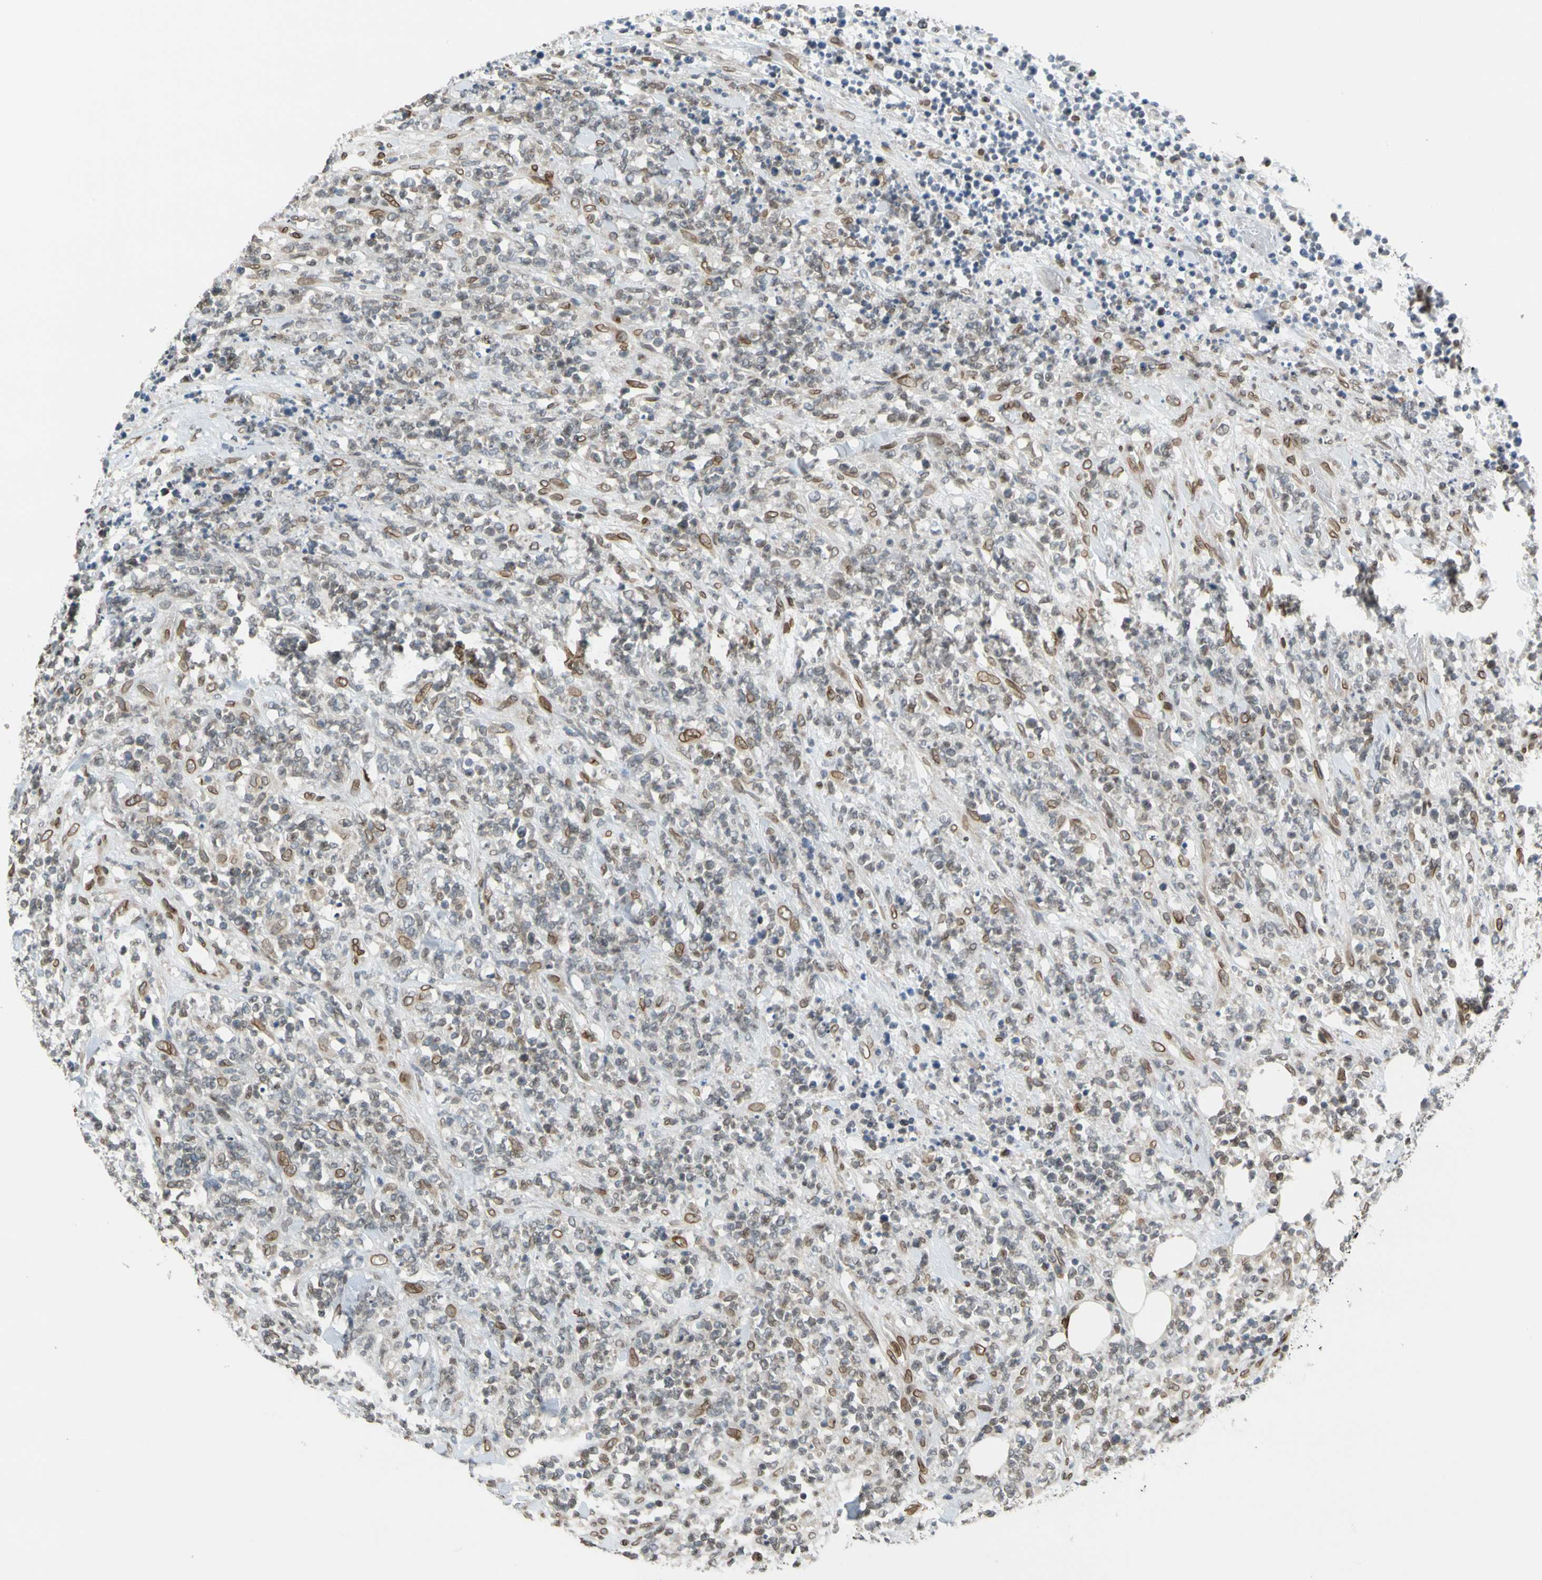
{"staining": {"intensity": "moderate", "quantity": "25%-75%", "location": "nuclear"}, "tissue": "lymphoma", "cell_type": "Tumor cells", "image_type": "cancer", "snomed": [{"axis": "morphology", "description": "Malignant lymphoma, non-Hodgkin's type, High grade"}, {"axis": "topography", "description": "Soft tissue"}], "caption": "Immunohistochemistry (IHC) staining of malignant lymphoma, non-Hodgkin's type (high-grade), which displays medium levels of moderate nuclear staining in about 25%-75% of tumor cells indicating moderate nuclear protein expression. The staining was performed using DAB (3,3'-diaminobenzidine) (brown) for protein detection and nuclei were counterstained in hematoxylin (blue).", "gene": "SUN1", "patient": {"sex": "male", "age": 18}}